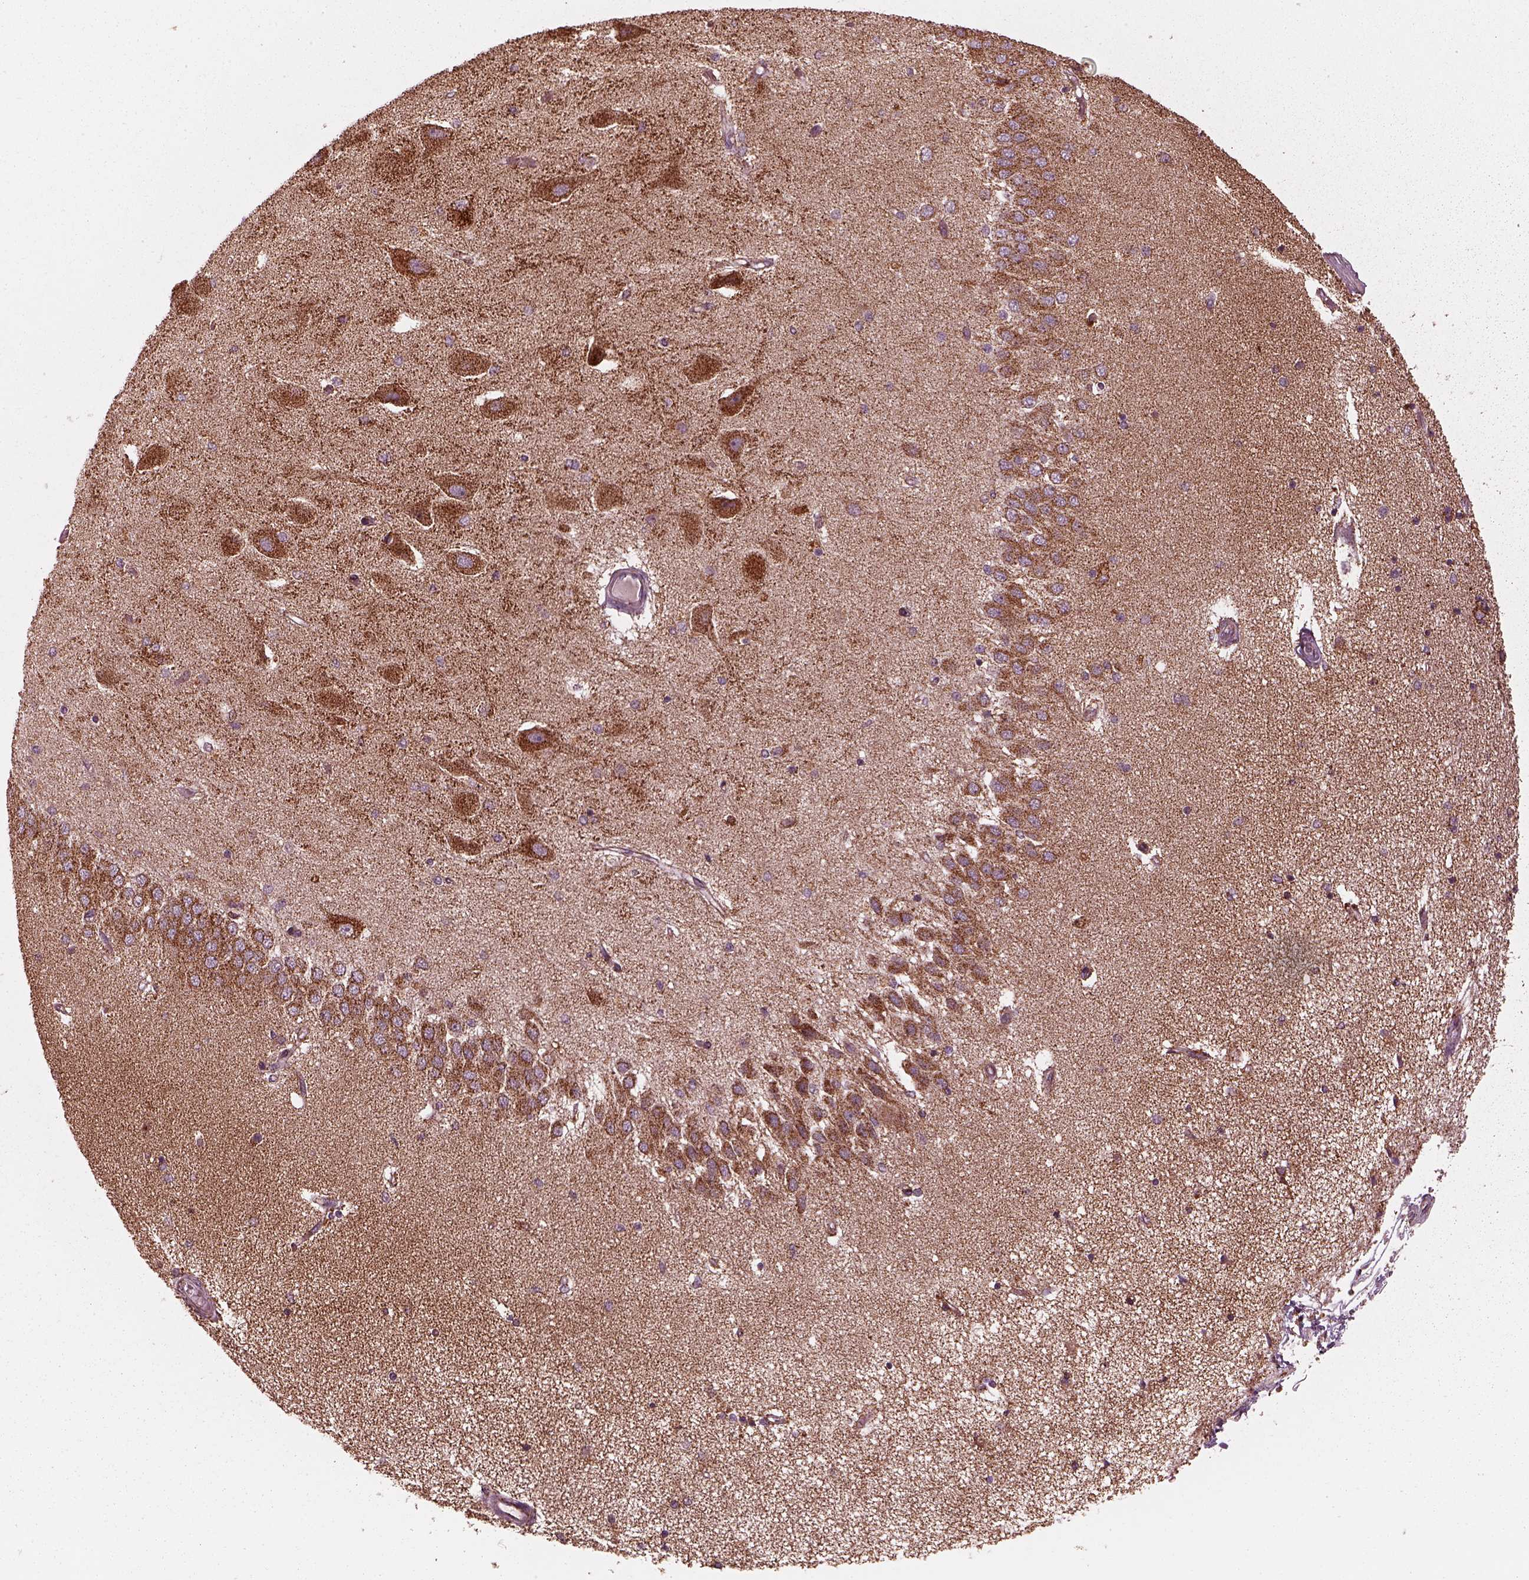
{"staining": {"intensity": "moderate", "quantity": "25%-75%", "location": "cytoplasmic/membranous"}, "tissue": "hippocampus", "cell_type": "Glial cells", "image_type": "normal", "snomed": [{"axis": "morphology", "description": "Normal tissue, NOS"}, {"axis": "topography", "description": "Hippocampus"}], "caption": "This histopathology image exhibits IHC staining of benign hippocampus, with medium moderate cytoplasmic/membranous staining in approximately 25%-75% of glial cells.", "gene": "NDUFB10", "patient": {"sex": "female", "age": 54}}